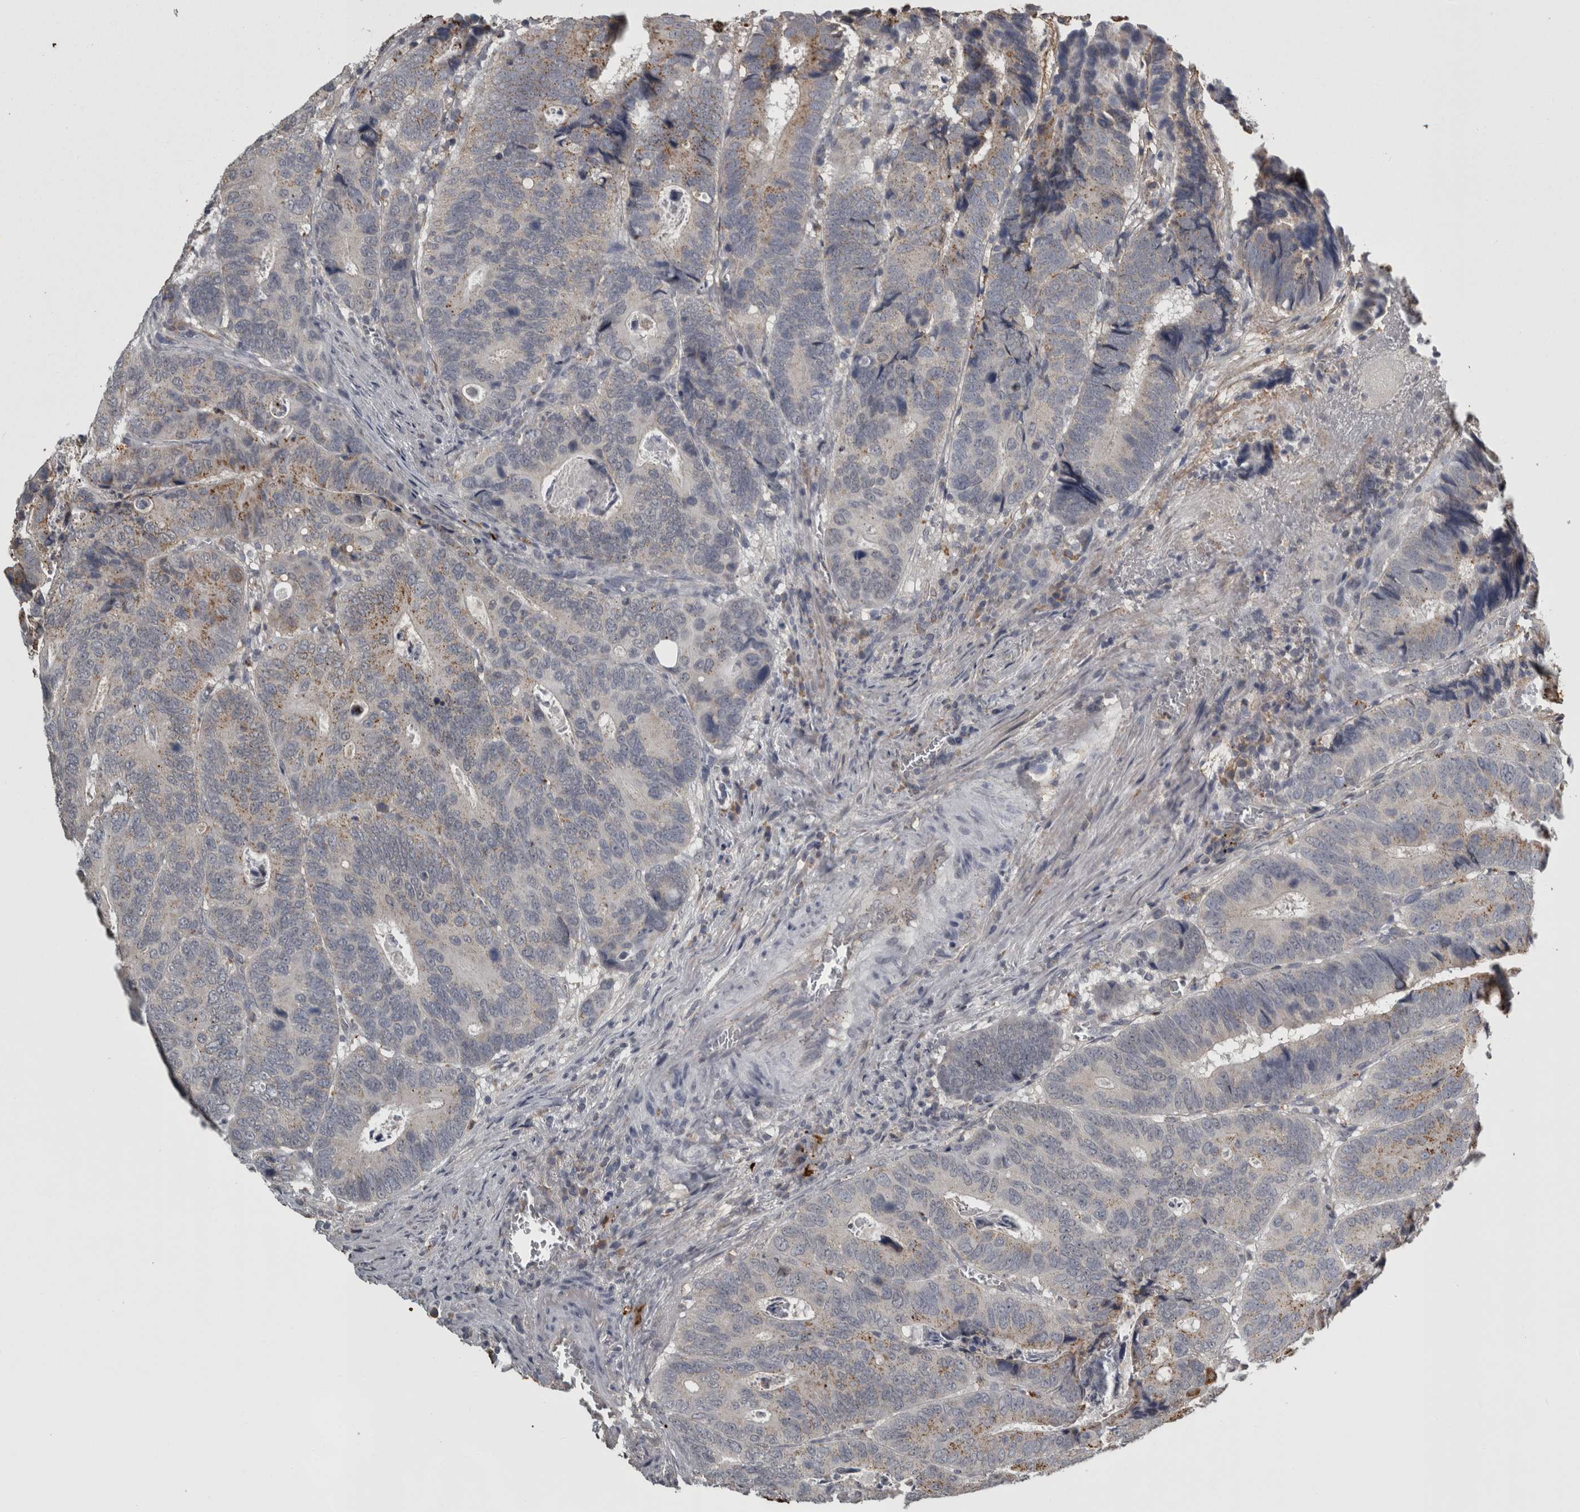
{"staining": {"intensity": "weak", "quantity": "25%-75%", "location": "cytoplasmic/membranous"}, "tissue": "colorectal cancer", "cell_type": "Tumor cells", "image_type": "cancer", "snomed": [{"axis": "morphology", "description": "Inflammation, NOS"}, {"axis": "morphology", "description": "Adenocarcinoma, NOS"}, {"axis": "topography", "description": "Colon"}], "caption": "A brown stain highlights weak cytoplasmic/membranous staining of a protein in human colorectal cancer (adenocarcinoma) tumor cells.", "gene": "FRK", "patient": {"sex": "male", "age": 72}}